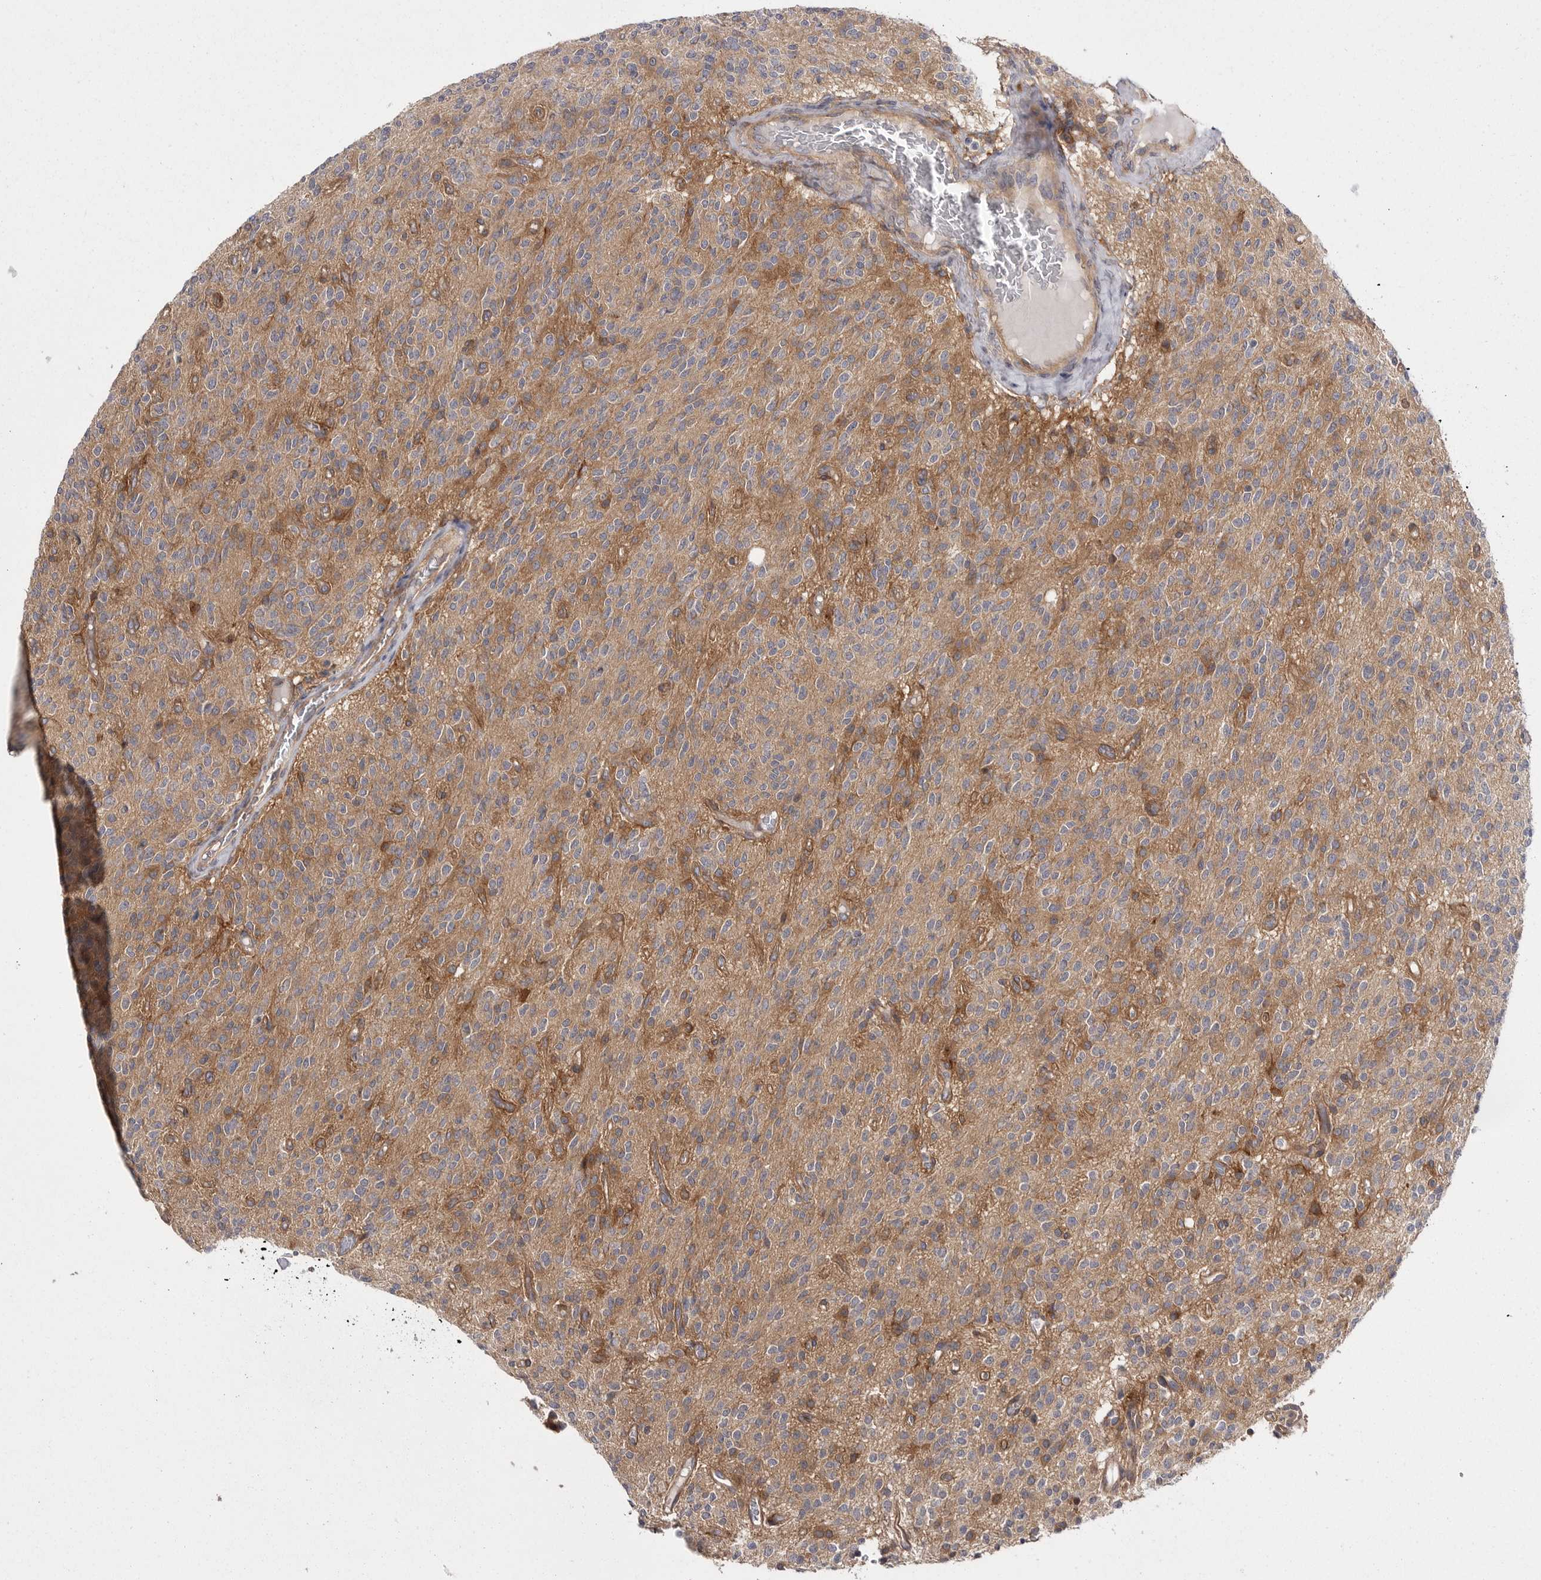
{"staining": {"intensity": "moderate", "quantity": "<25%", "location": "cytoplasmic/membranous"}, "tissue": "glioma", "cell_type": "Tumor cells", "image_type": "cancer", "snomed": [{"axis": "morphology", "description": "Glioma, malignant, High grade"}, {"axis": "topography", "description": "Brain"}], "caption": "High-power microscopy captured an immunohistochemistry (IHC) image of malignant glioma (high-grade), revealing moderate cytoplasmic/membranous staining in about <25% of tumor cells. (Brightfield microscopy of DAB IHC at high magnification).", "gene": "OSBPL9", "patient": {"sex": "male", "age": 34}}